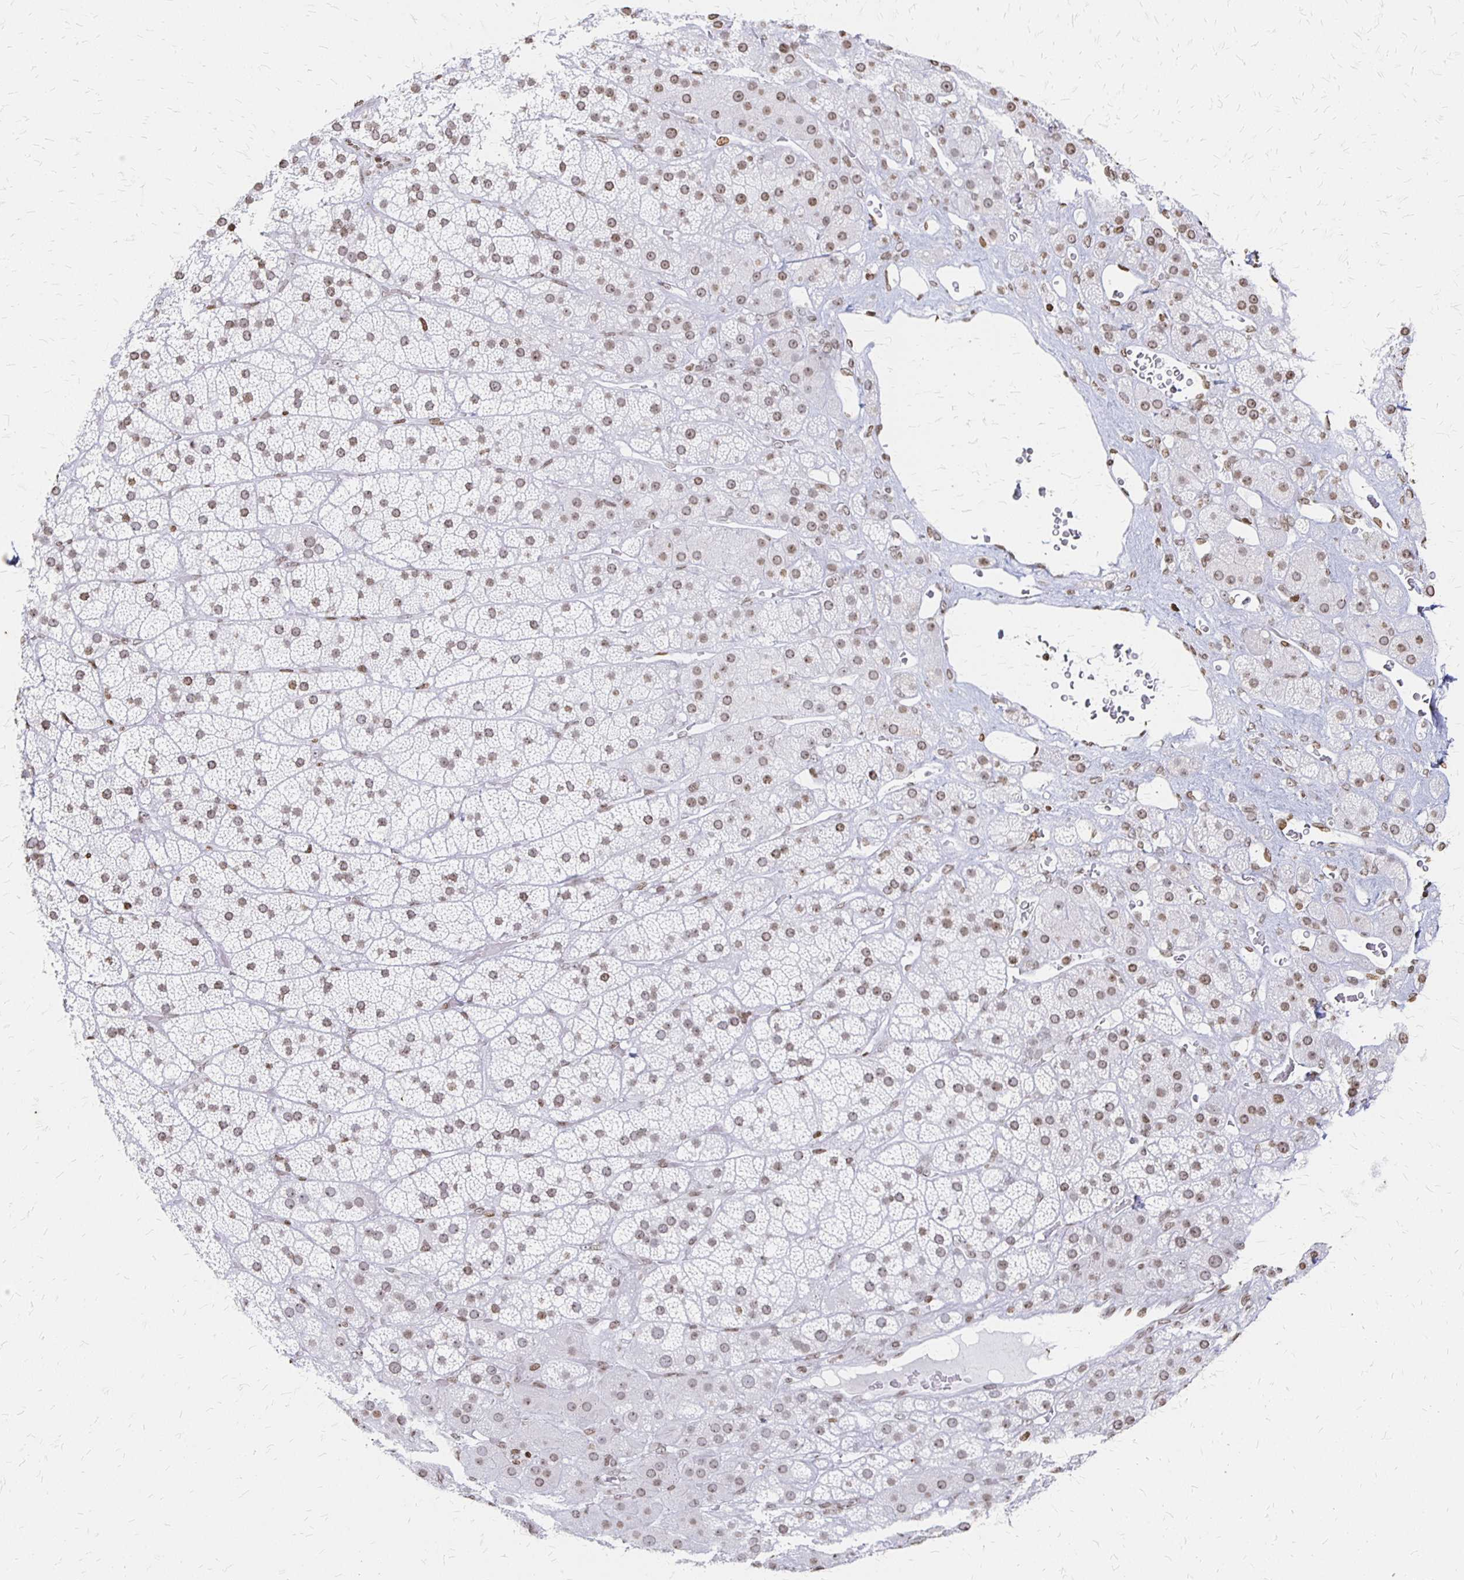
{"staining": {"intensity": "weak", "quantity": ">75%", "location": "nuclear"}, "tissue": "adrenal gland", "cell_type": "Glandular cells", "image_type": "normal", "snomed": [{"axis": "morphology", "description": "Normal tissue, NOS"}, {"axis": "topography", "description": "Adrenal gland"}], "caption": "Immunohistochemical staining of normal adrenal gland displays >75% levels of weak nuclear protein expression in about >75% of glandular cells.", "gene": "ZNF280C", "patient": {"sex": "male", "age": 57}}